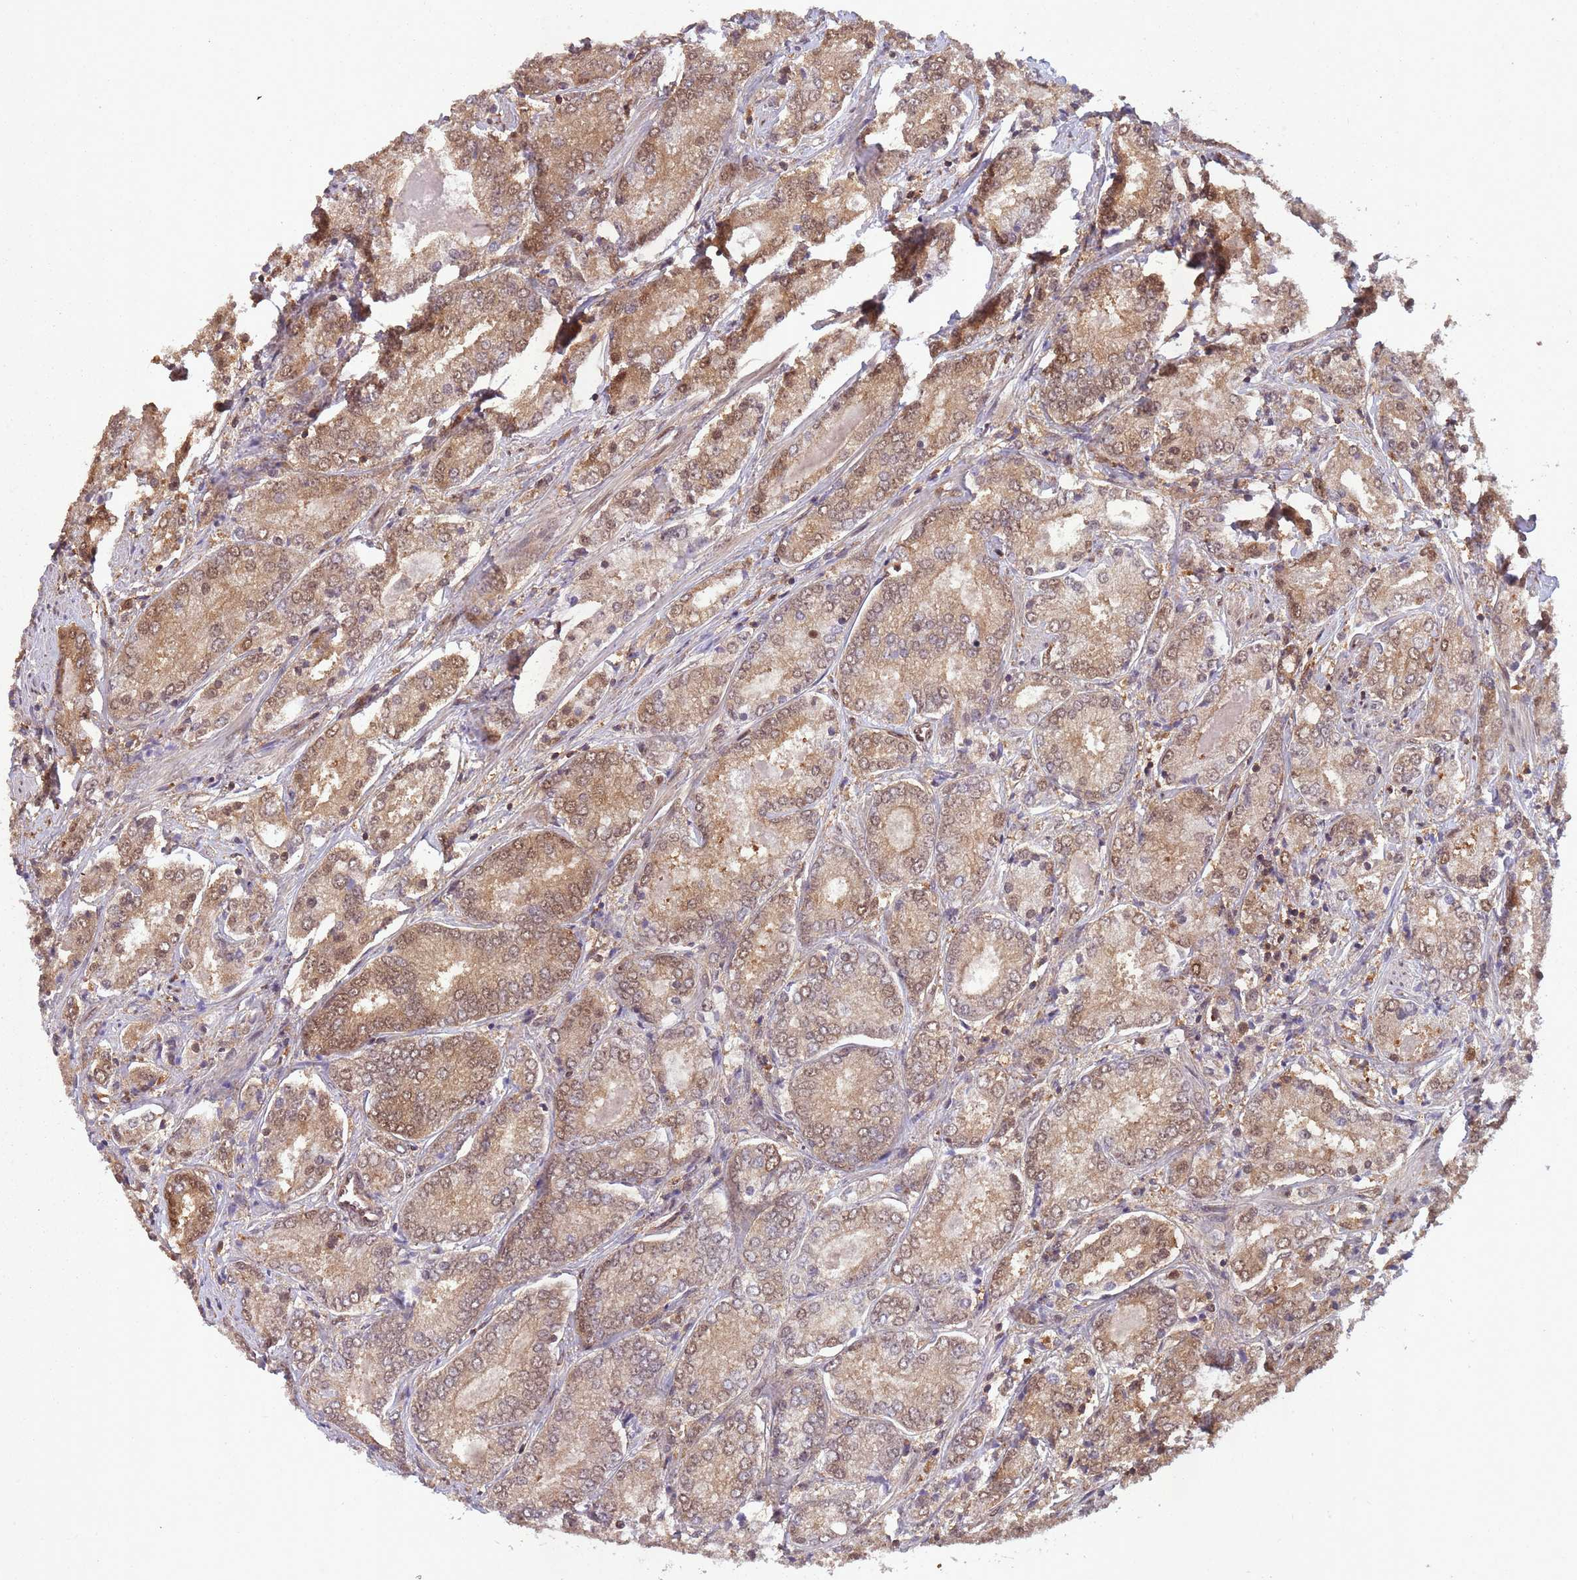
{"staining": {"intensity": "moderate", "quantity": ">75%", "location": "cytoplasmic/membranous,nuclear"}, "tissue": "prostate cancer", "cell_type": "Tumor cells", "image_type": "cancer", "snomed": [{"axis": "morphology", "description": "Adenocarcinoma, High grade"}, {"axis": "topography", "description": "Prostate"}], "caption": "Adenocarcinoma (high-grade) (prostate) tissue exhibits moderate cytoplasmic/membranous and nuclear positivity in about >75% of tumor cells", "gene": "PPP6R3", "patient": {"sex": "male", "age": 63}}